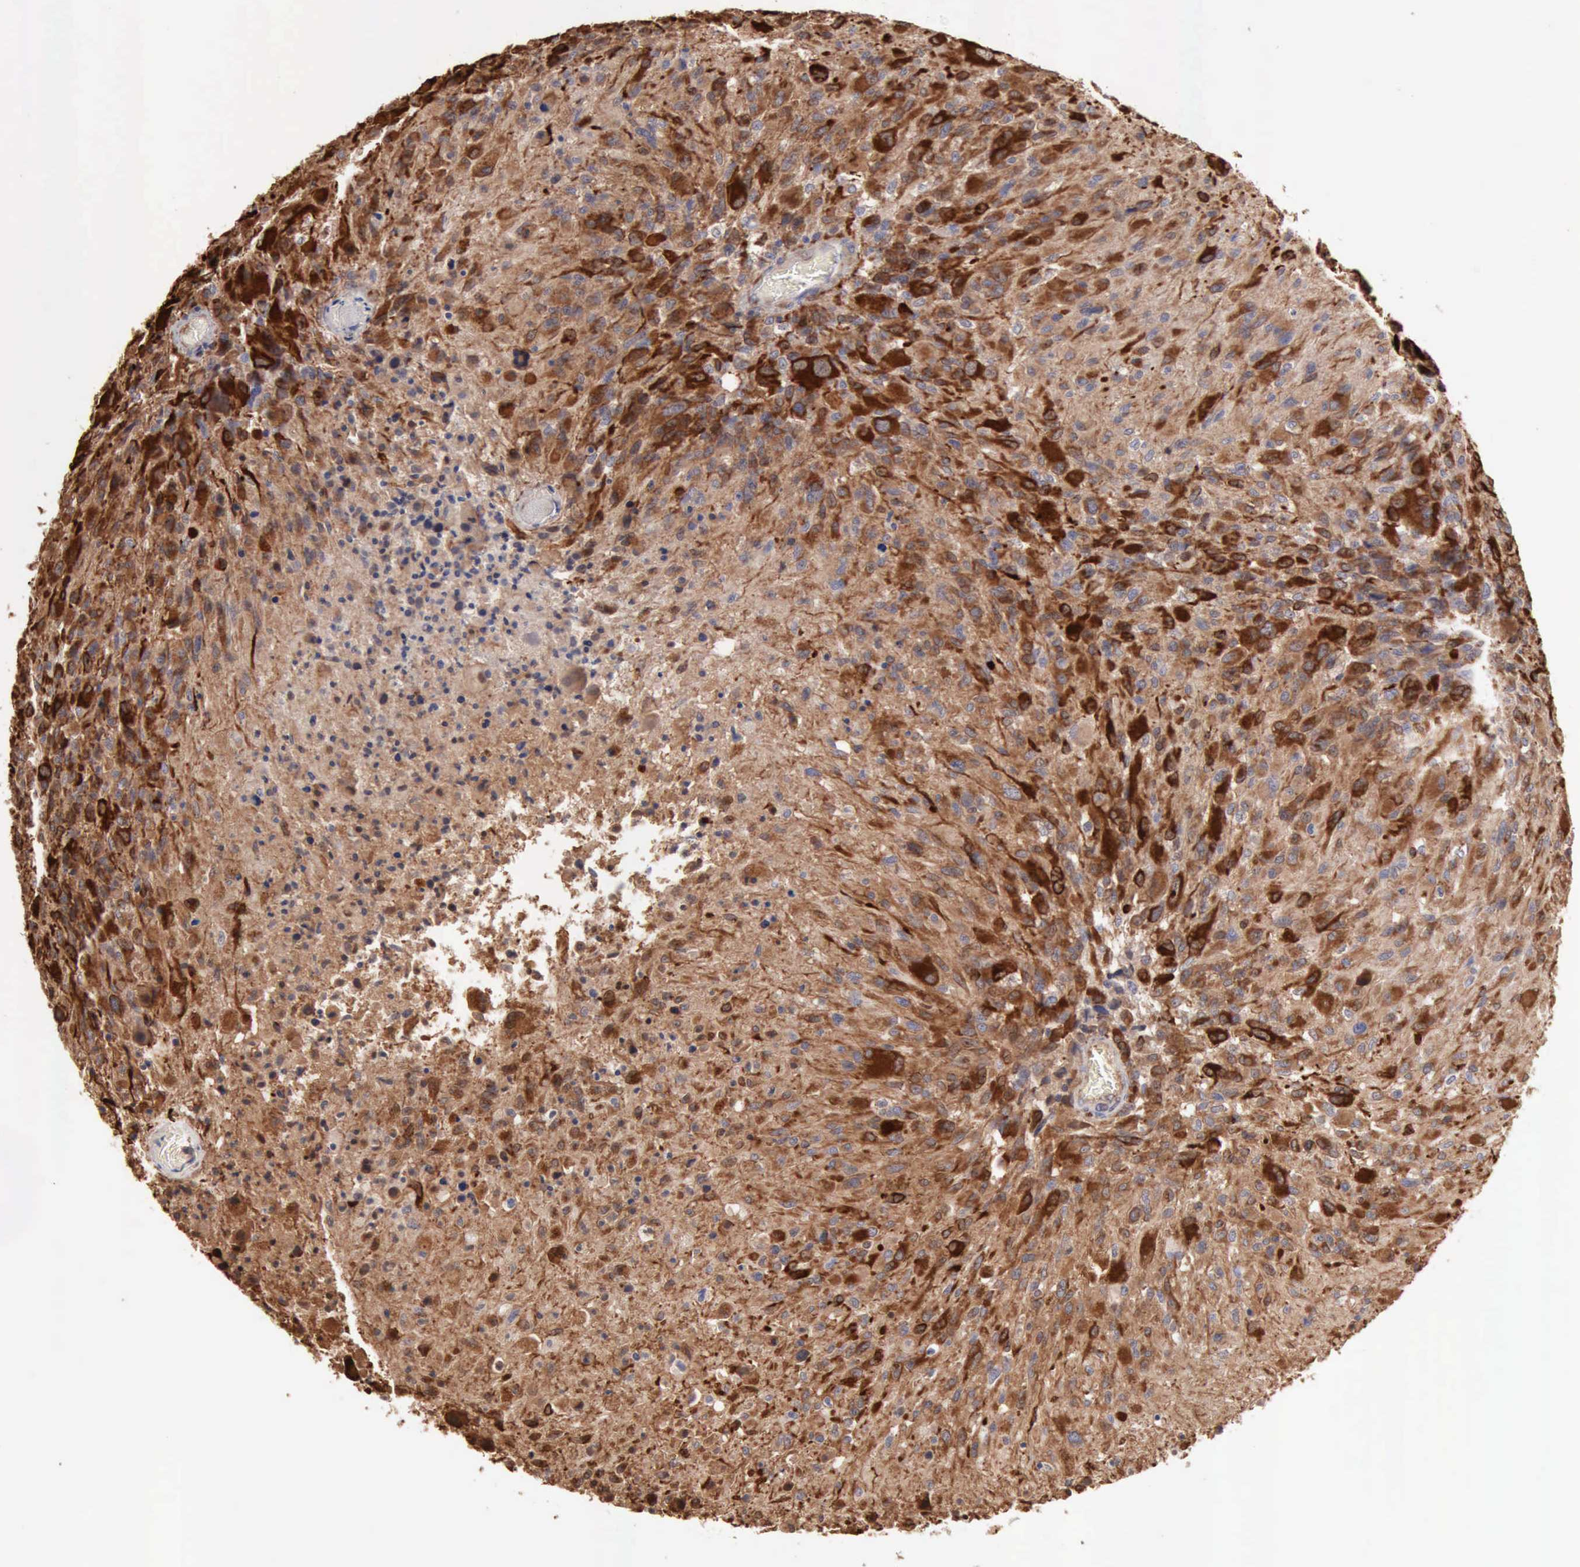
{"staining": {"intensity": "strong", "quantity": ">75%", "location": "cytoplasmic/membranous,nuclear"}, "tissue": "glioma", "cell_type": "Tumor cells", "image_type": "cancer", "snomed": [{"axis": "morphology", "description": "Glioma, malignant, High grade"}, {"axis": "topography", "description": "Brain"}], "caption": "Immunohistochemical staining of human malignant glioma (high-grade) reveals high levels of strong cytoplasmic/membranous and nuclear protein staining in about >75% of tumor cells. (DAB IHC with brightfield microscopy, high magnification).", "gene": "APOL2", "patient": {"sex": "male", "age": 69}}